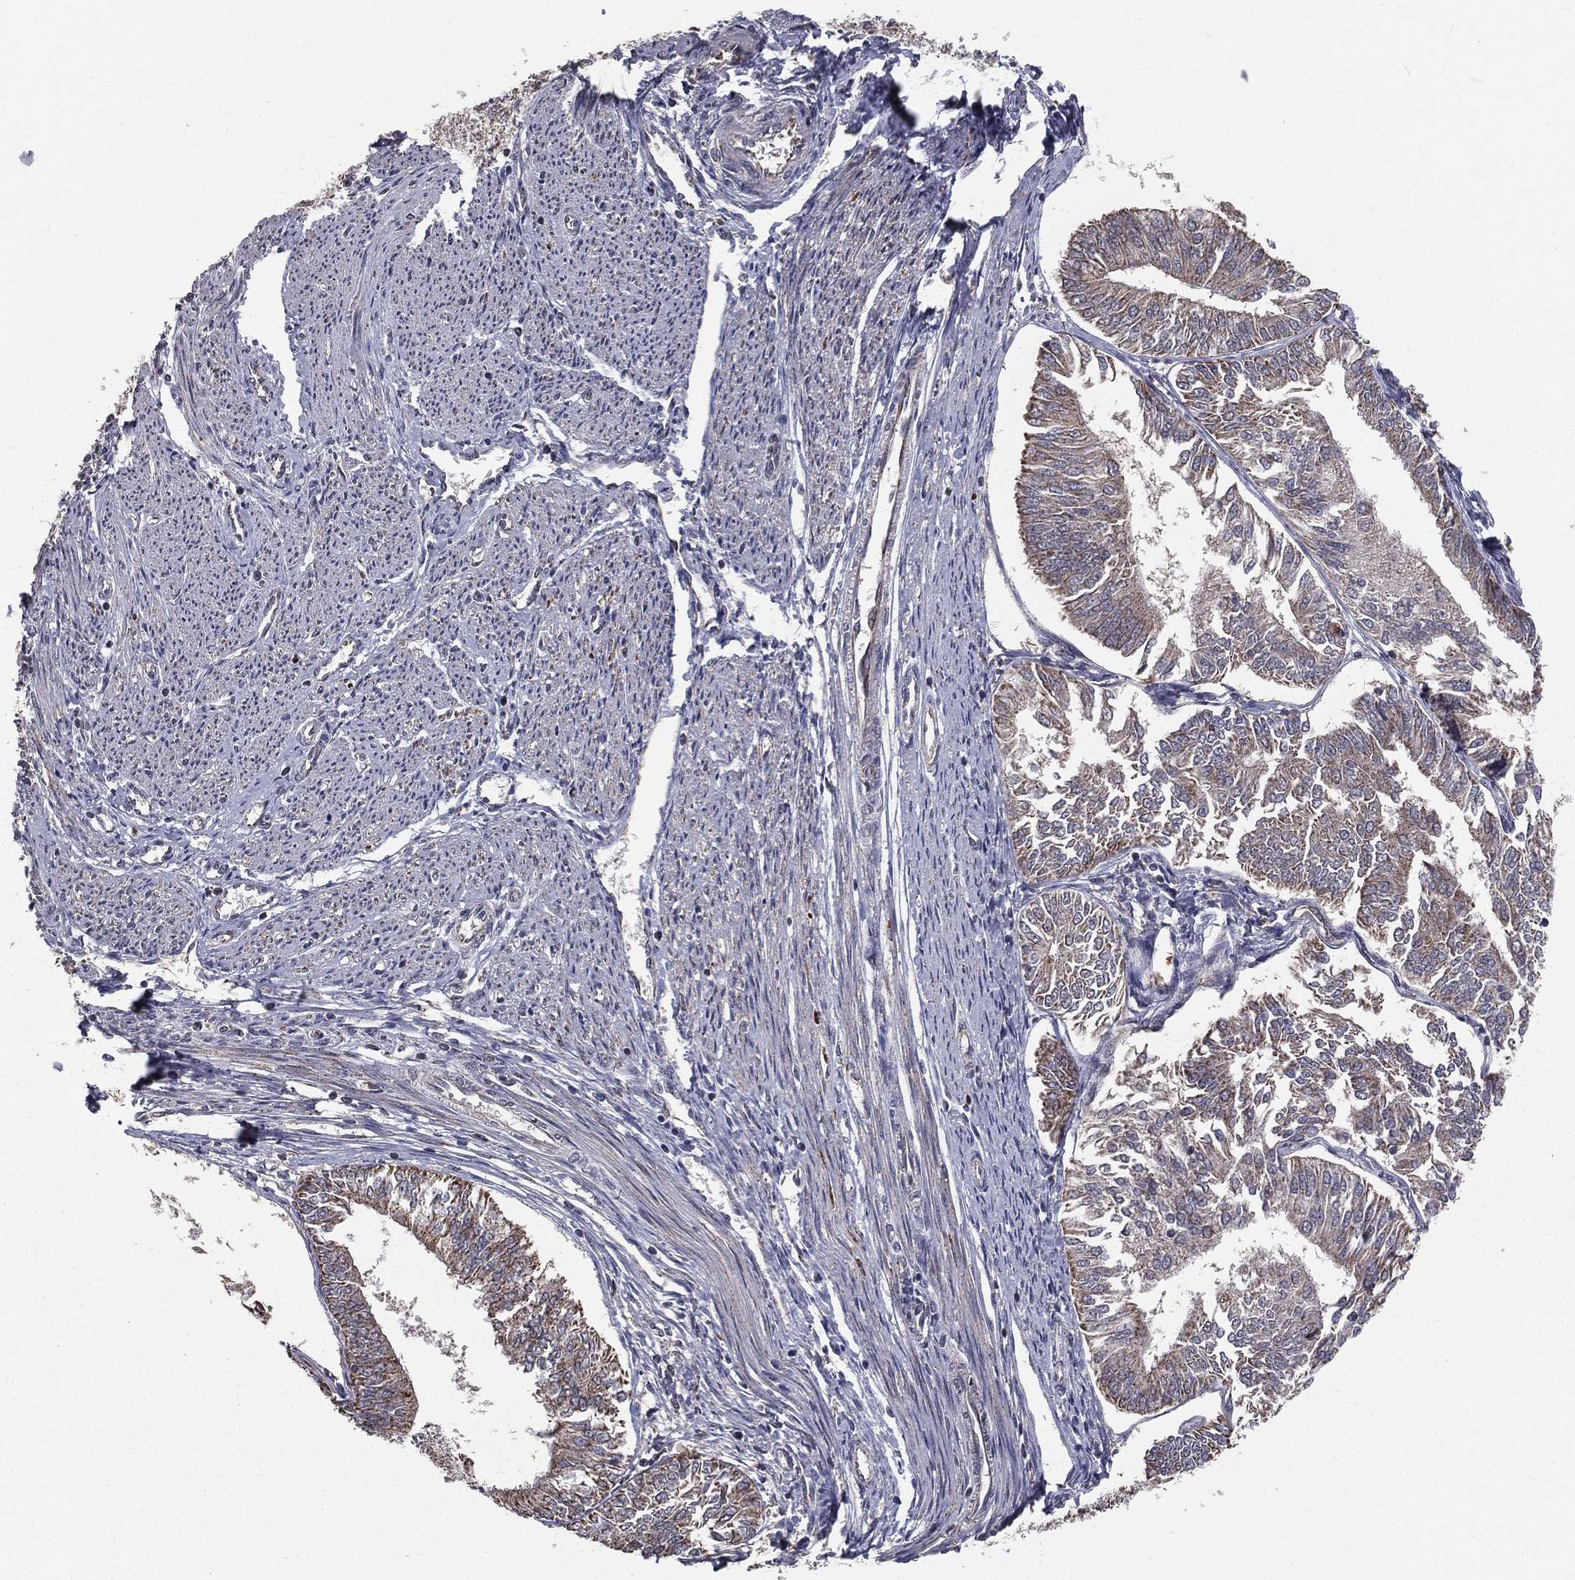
{"staining": {"intensity": "weak", "quantity": "<25%", "location": "cytoplasmic/membranous"}, "tissue": "endometrial cancer", "cell_type": "Tumor cells", "image_type": "cancer", "snomed": [{"axis": "morphology", "description": "Adenocarcinoma, NOS"}, {"axis": "topography", "description": "Endometrium"}], "caption": "Endometrial cancer (adenocarcinoma) stained for a protein using IHC shows no expression tumor cells.", "gene": "MRPL46", "patient": {"sex": "female", "age": 58}}